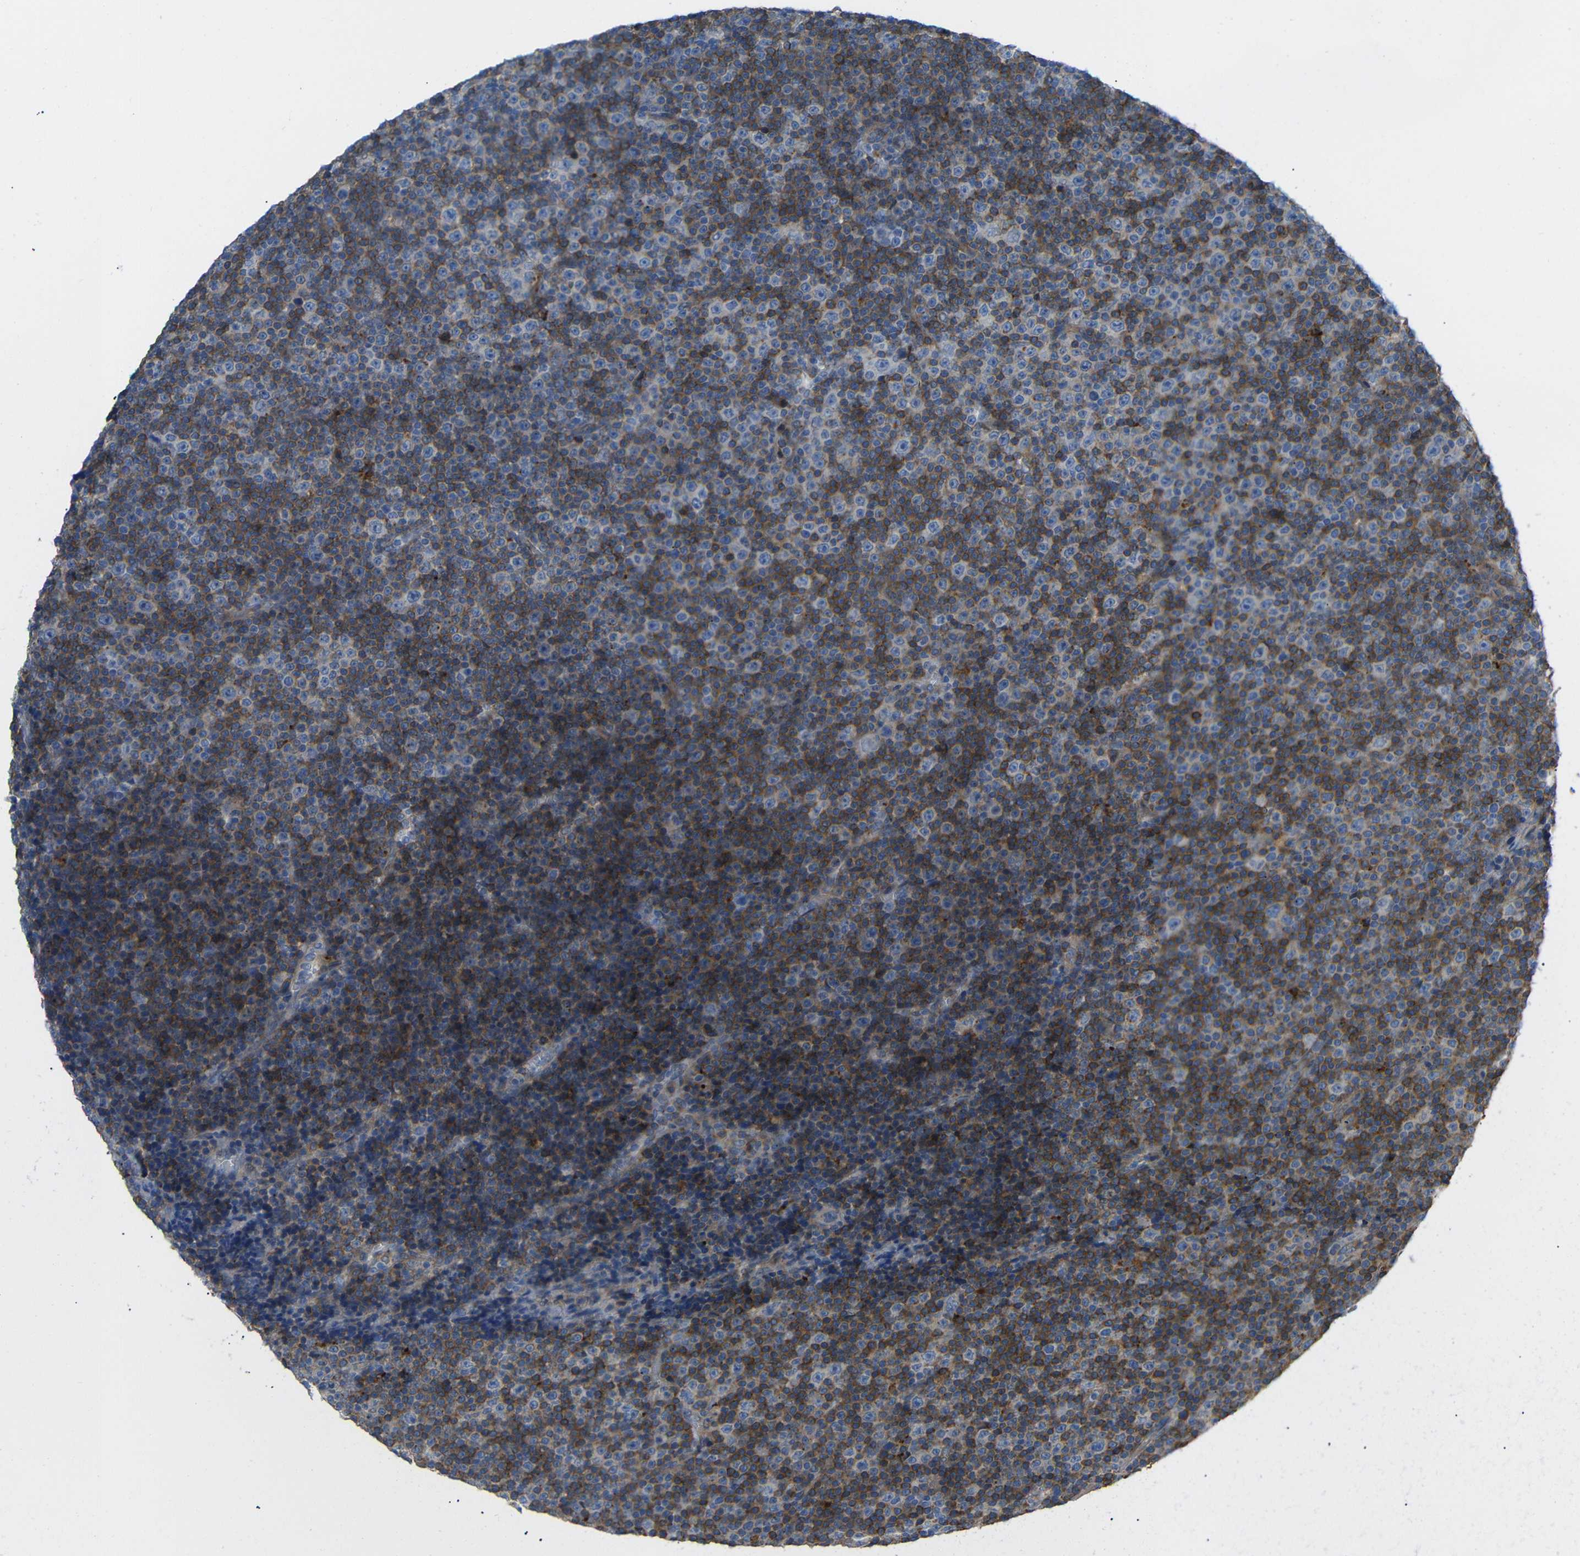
{"staining": {"intensity": "moderate", "quantity": "25%-75%", "location": "cytoplasmic/membranous"}, "tissue": "lymphoma", "cell_type": "Tumor cells", "image_type": "cancer", "snomed": [{"axis": "morphology", "description": "Malignant lymphoma, non-Hodgkin's type, Low grade"}, {"axis": "topography", "description": "Lymph node"}], "caption": "Protein expression by immunohistochemistry demonstrates moderate cytoplasmic/membranous positivity in approximately 25%-75% of tumor cells in low-grade malignant lymphoma, non-Hodgkin's type.", "gene": "SYPL1", "patient": {"sex": "female", "age": 67}}